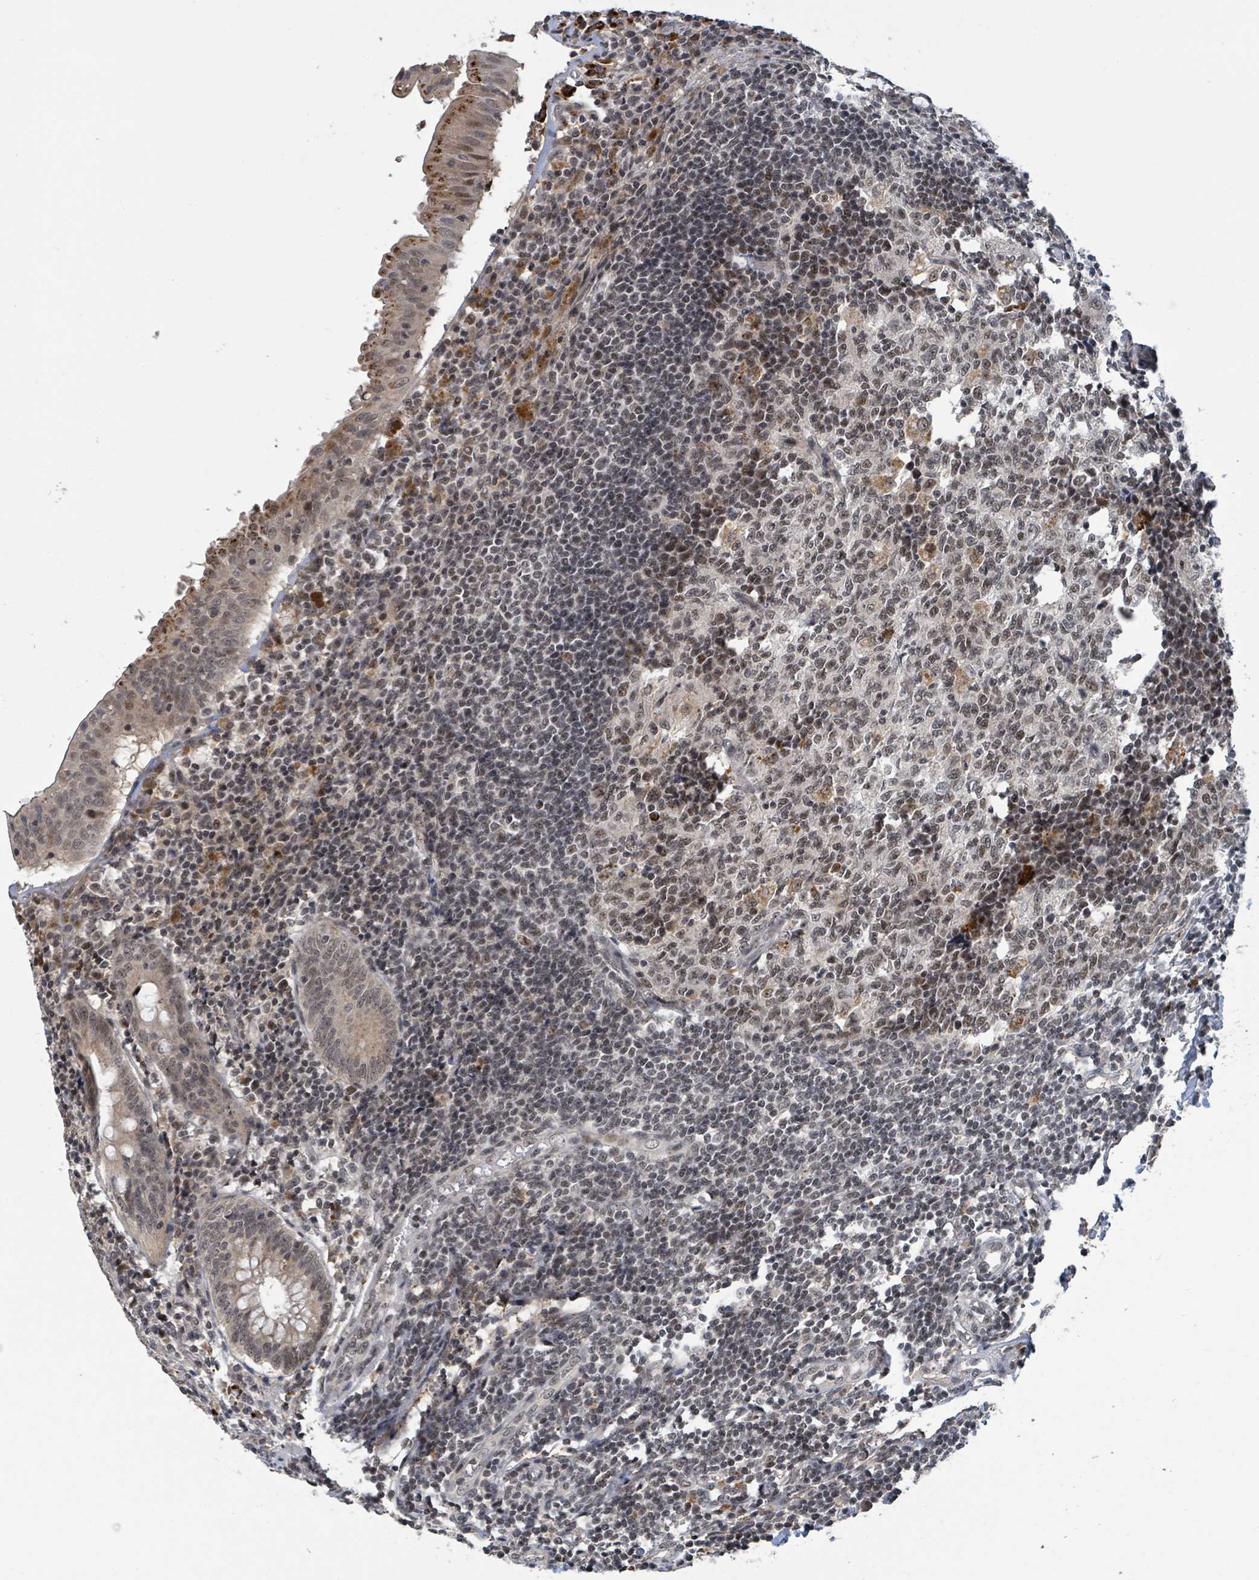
{"staining": {"intensity": "moderate", "quantity": "25%-75%", "location": "cytoplasmic/membranous,nuclear"}, "tissue": "appendix", "cell_type": "Glandular cells", "image_type": "normal", "snomed": [{"axis": "morphology", "description": "Normal tissue, NOS"}, {"axis": "topography", "description": "Appendix"}], "caption": "Immunohistochemical staining of benign human appendix displays medium levels of moderate cytoplasmic/membranous,nuclear positivity in approximately 25%-75% of glandular cells.", "gene": "ZBTB14", "patient": {"sex": "male", "age": 55}}